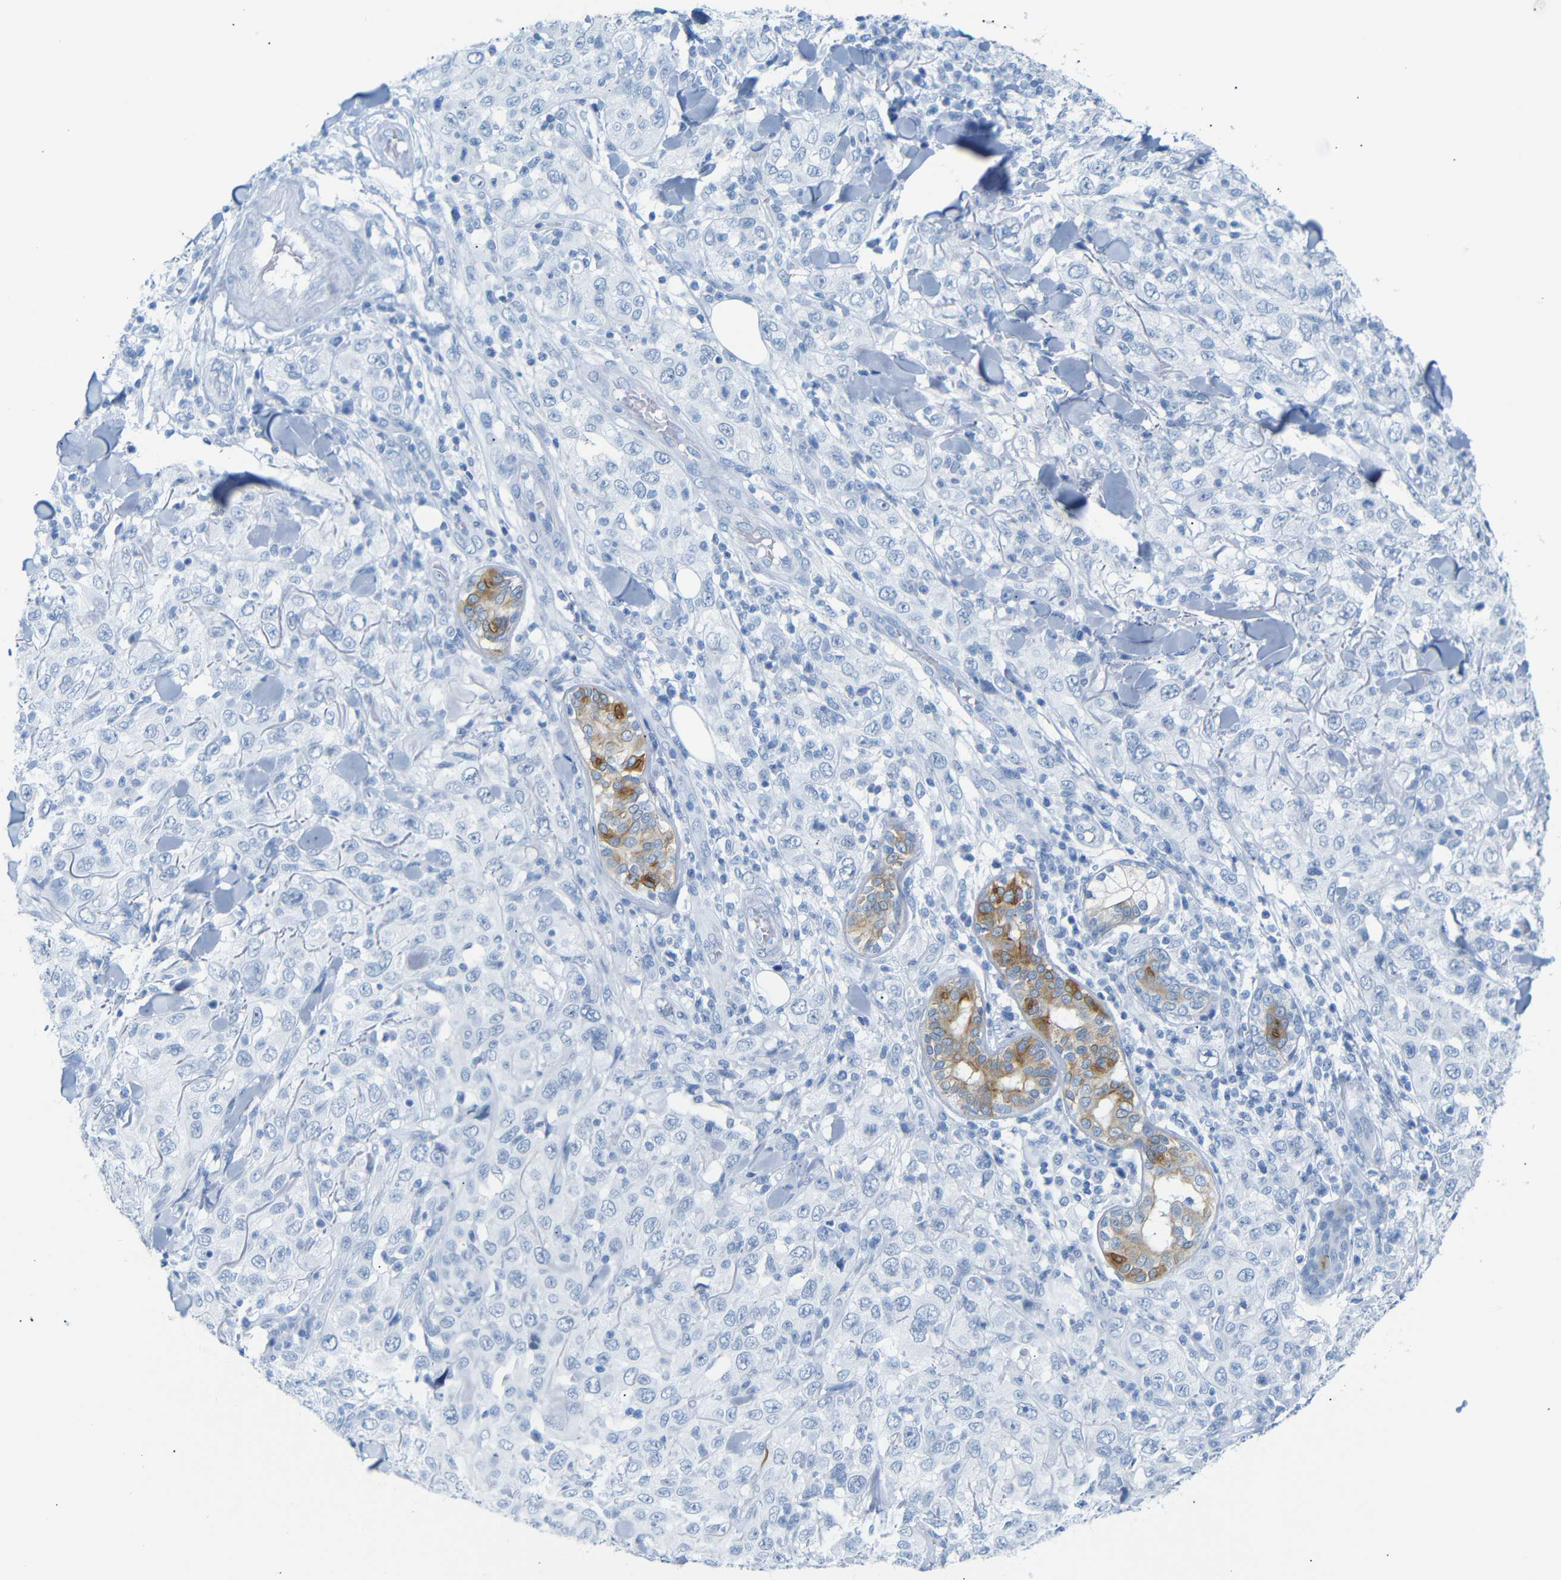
{"staining": {"intensity": "negative", "quantity": "none", "location": "none"}, "tissue": "skin cancer", "cell_type": "Tumor cells", "image_type": "cancer", "snomed": [{"axis": "morphology", "description": "Squamous cell carcinoma, NOS"}, {"axis": "topography", "description": "Skin"}], "caption": "Protein analysis of skin cancer demonstrates no significant expression in tumor cells.", "gene": "DYNAP", "patient": {"sex": "female", "age": 88}}